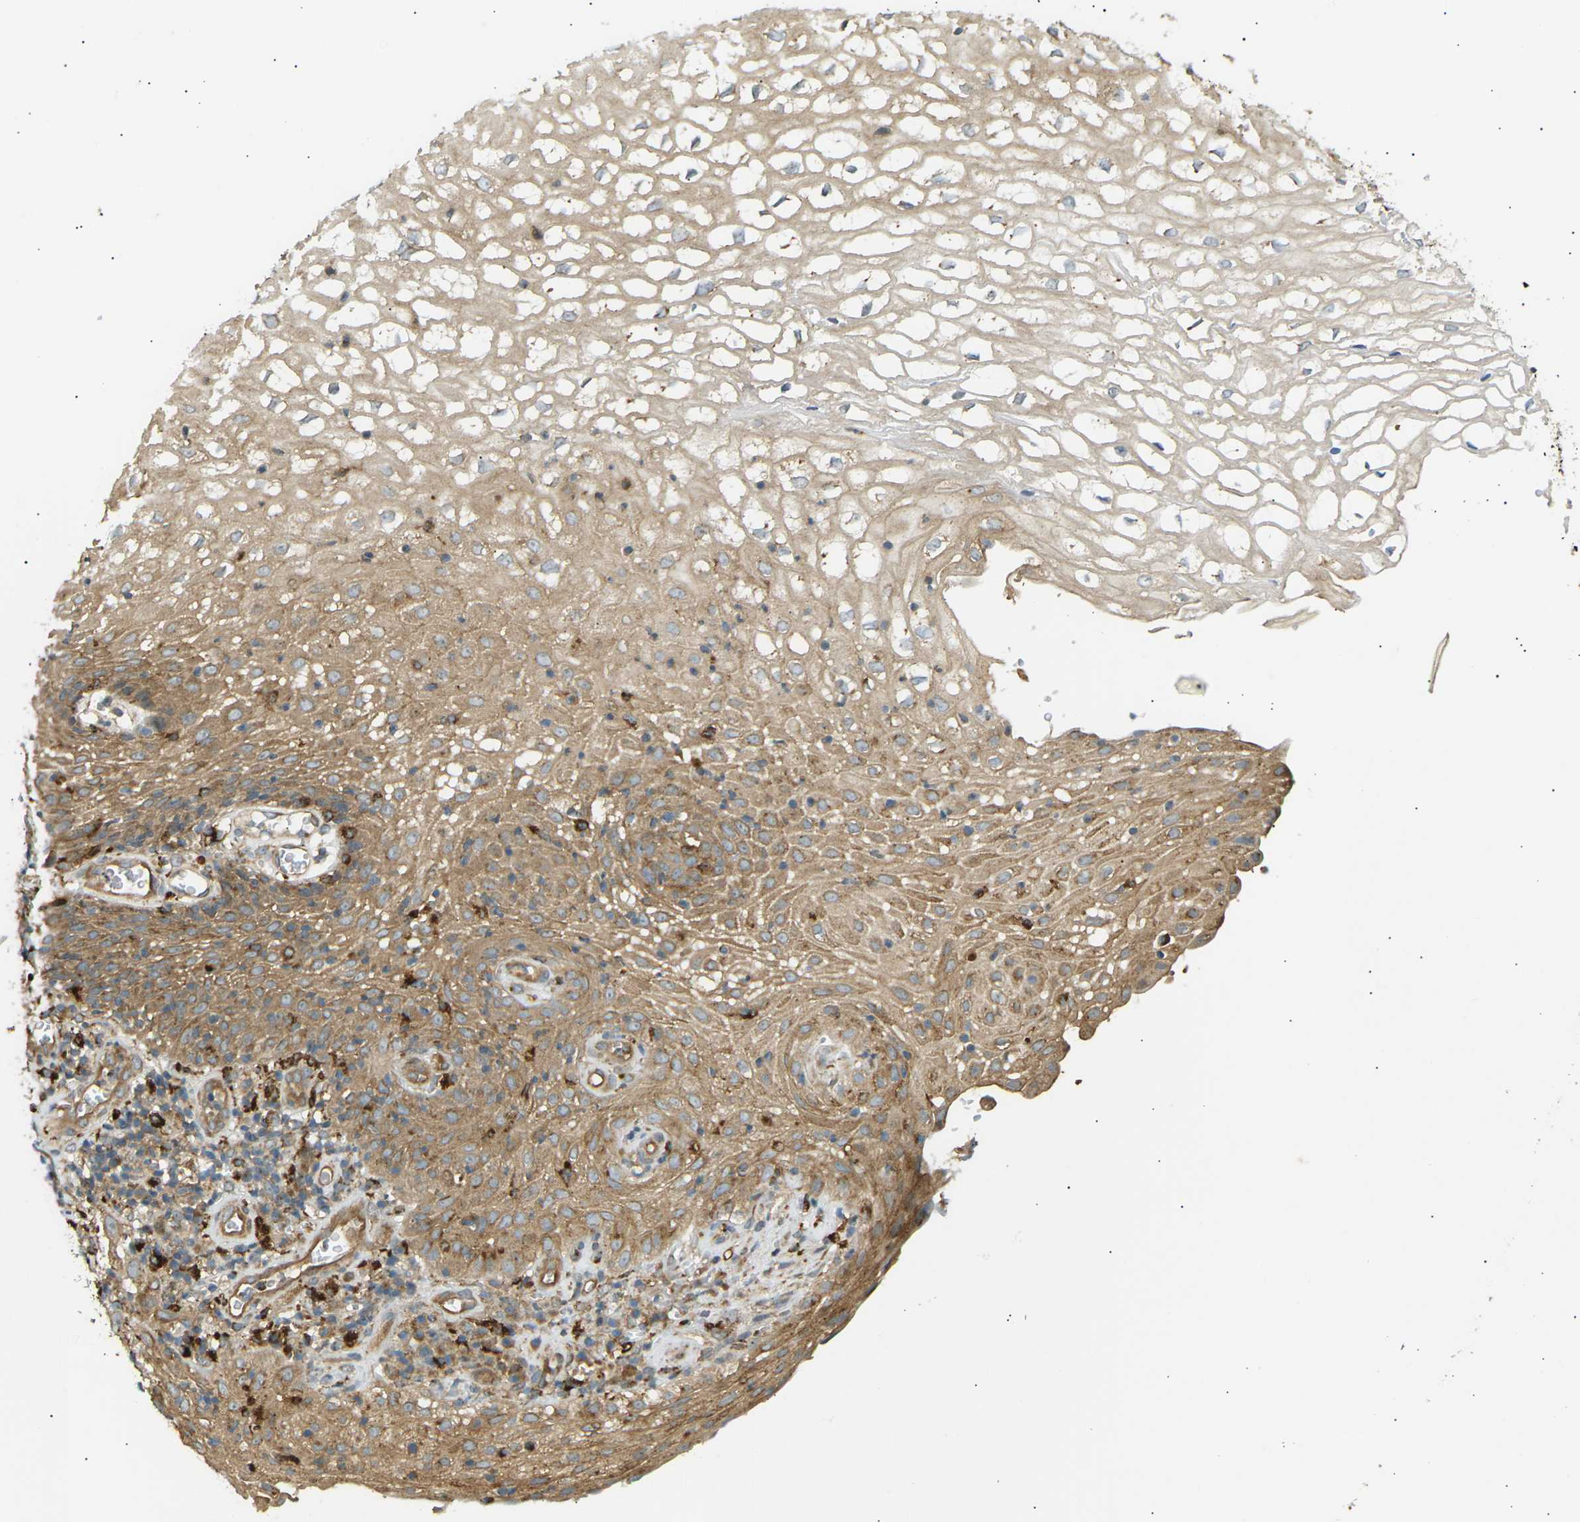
{"staining": {"intensity": "moderate", "quantity": ">75%", "location": "cytoplasmic/membranous"}, "tissue": "cervical cancer", "cell_type": "Tumor cells", "image_type": "cancer", "snomed": [{"axis": "morphology", "description": "Squamous cell carcinoma, NOS"}, {"axis": "topography", "description": "Cervix"}], "caption": "Immunohistochemical staining of squamous cell carcinoma (cervical) shows medium levels of moderate cytoplasmic/membranous protein positivity in about >75% of tumor cells.", "gene": "CDK17", "patient": {"sex": "female", "age": 32}}